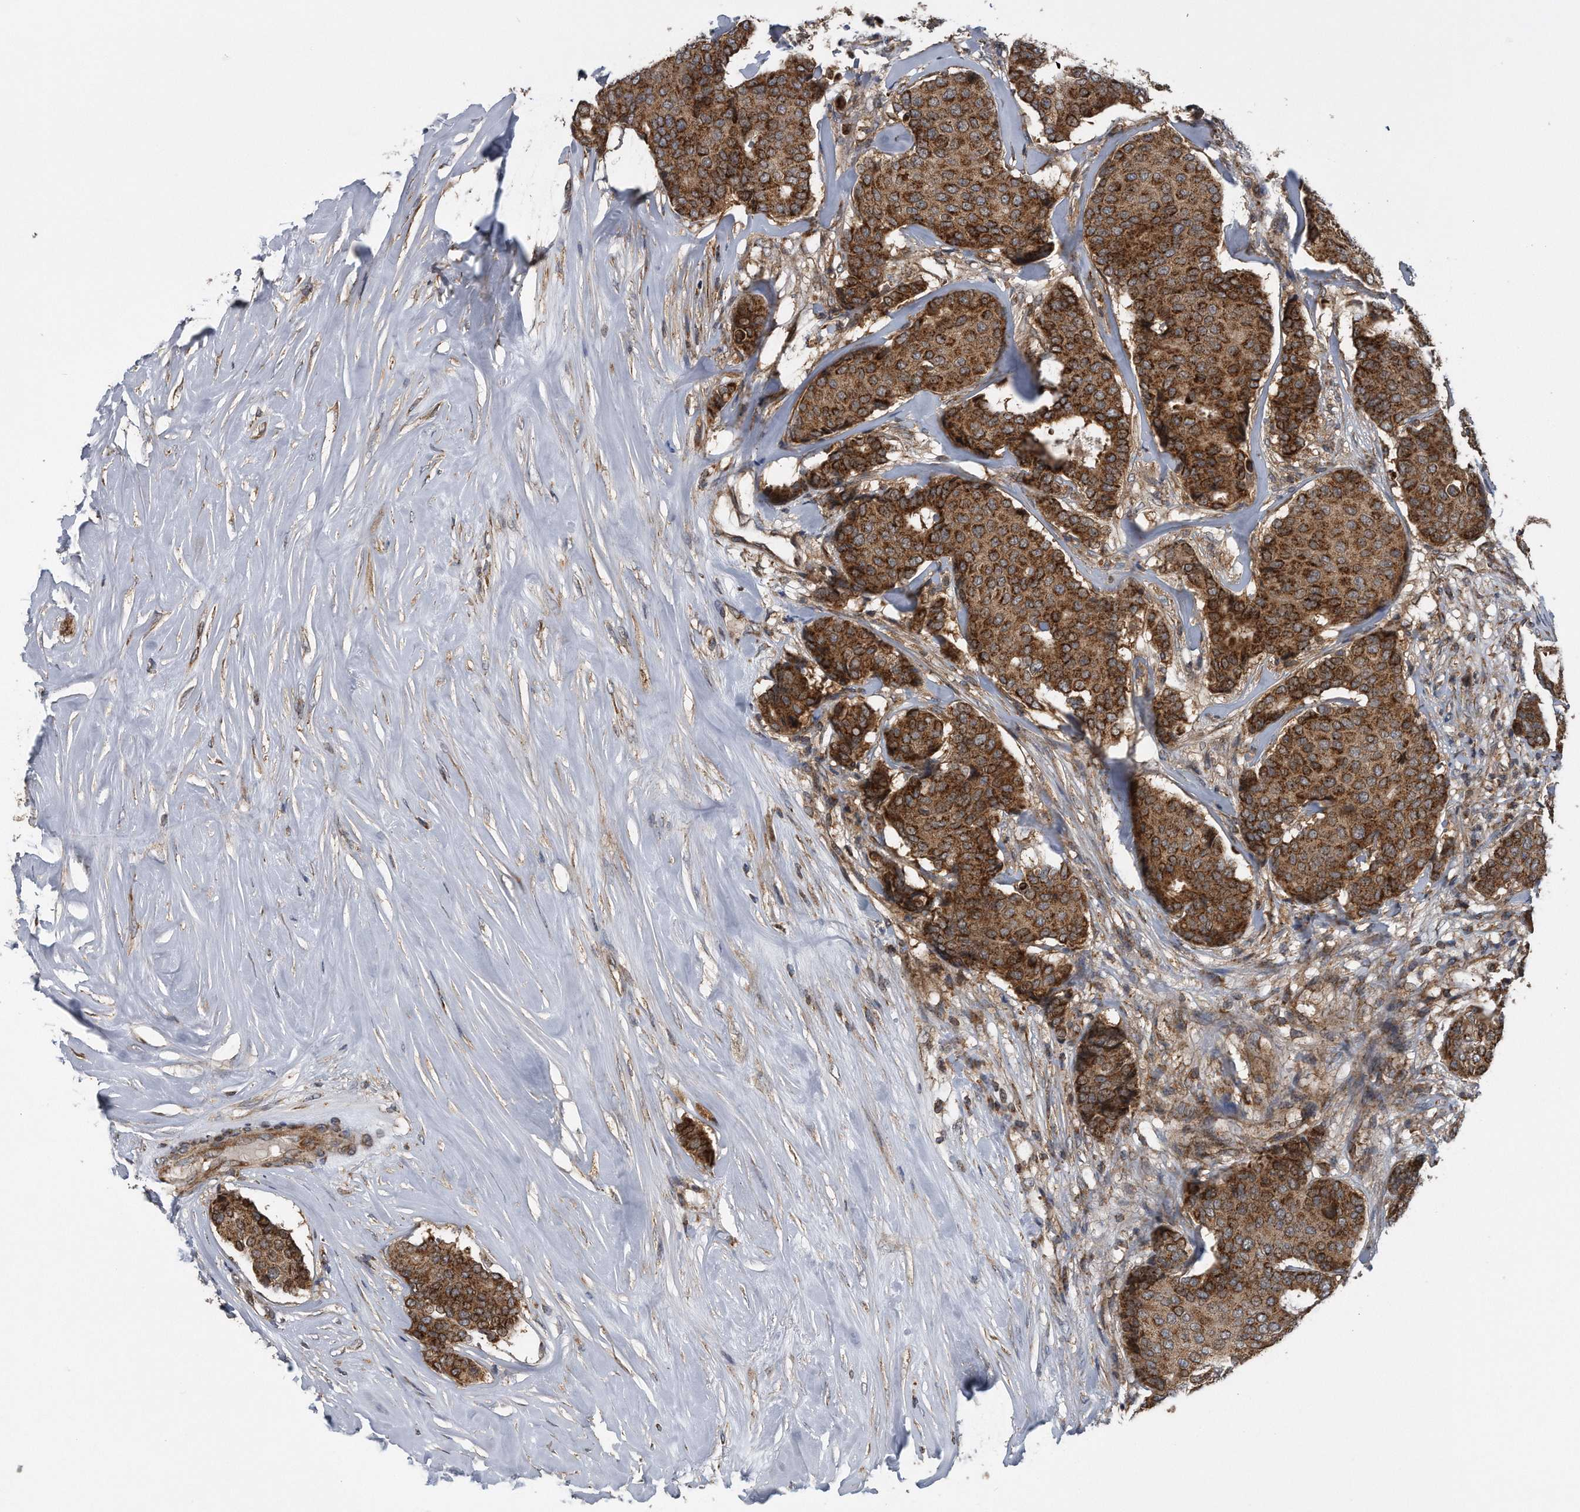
{"staining": {"intensity": "strong", "quantity": ">75%", "location": "cytoplasmic/membranous"}, "tissue": "breast cancer", "cell_type": "Tumor cells", "image_type": "cancer", "snomed": [{"axis": "morphology", "description": "Duct carcinoma"}, {"axis": "topography", "description": "Breast"}], "caption": "Human breast cancer (intraductal carcinoma) stained for a protein (brown) shows strong cytoplasmic/membranous positive staining in about >75% of tumor cells.", "gene": "ALPK2", "patient": {"sex": "female", "age": 75}}